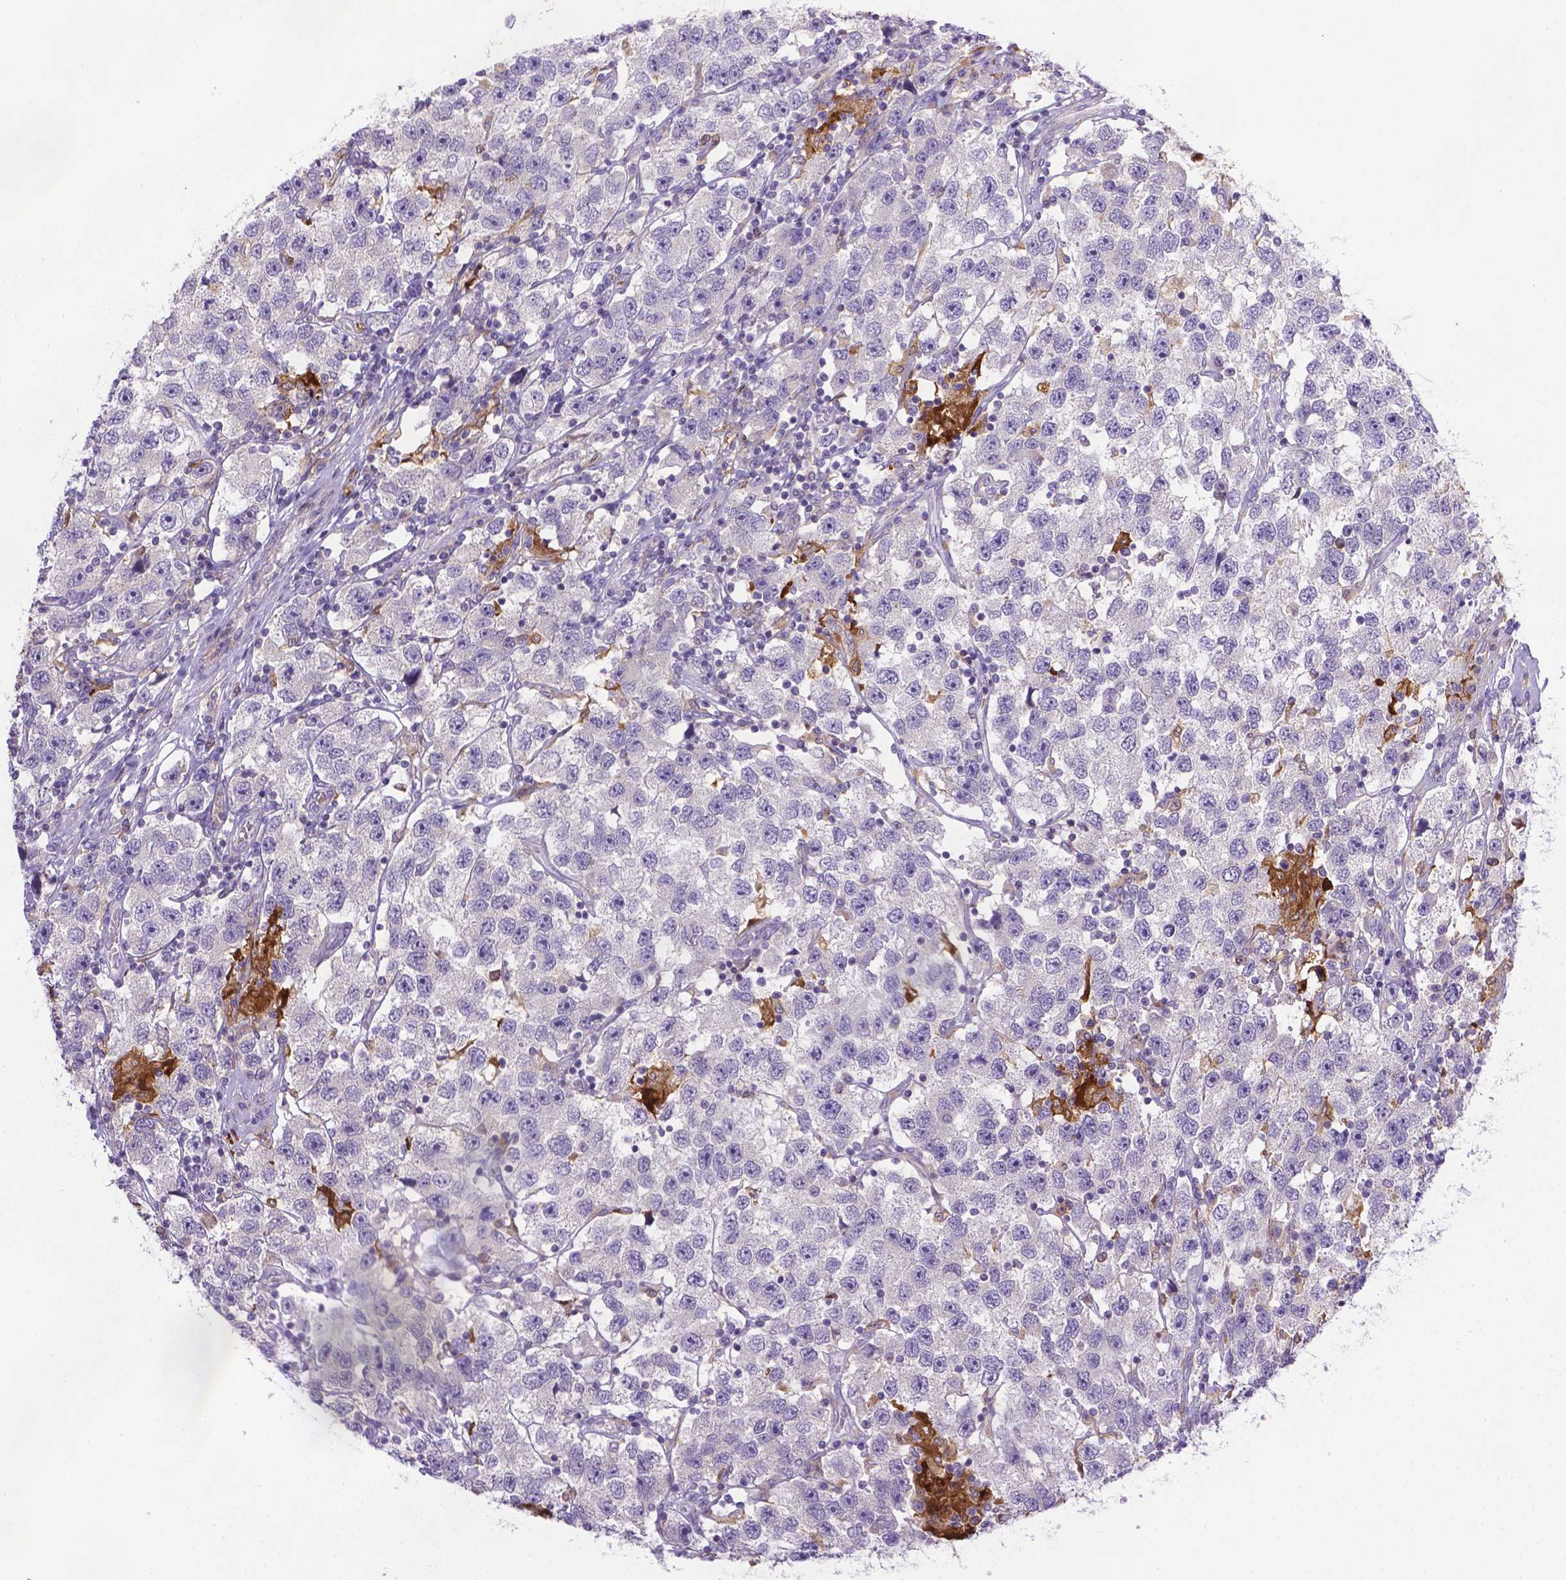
{"staining": {"intensity": "negative", "quantity": "none", "location": "none"}, "tissue": "testis cancer", "cell_type": "Tumor cells", "image_type": "cancer", "snomed": [{"axis": "morphology", "description": "Seminoma, NOS"}, {"axis": "topography", "description": "Testis"}], "caption": "This micrograph is of testis cancer stained with immunohistochemistry (IHC) to label a protein in brown with the nuclei are counter-stained blue. There is no expression in tumor cells.", "gene": "TM4SF18", "patient": {"sex": "male", "age": 26}}